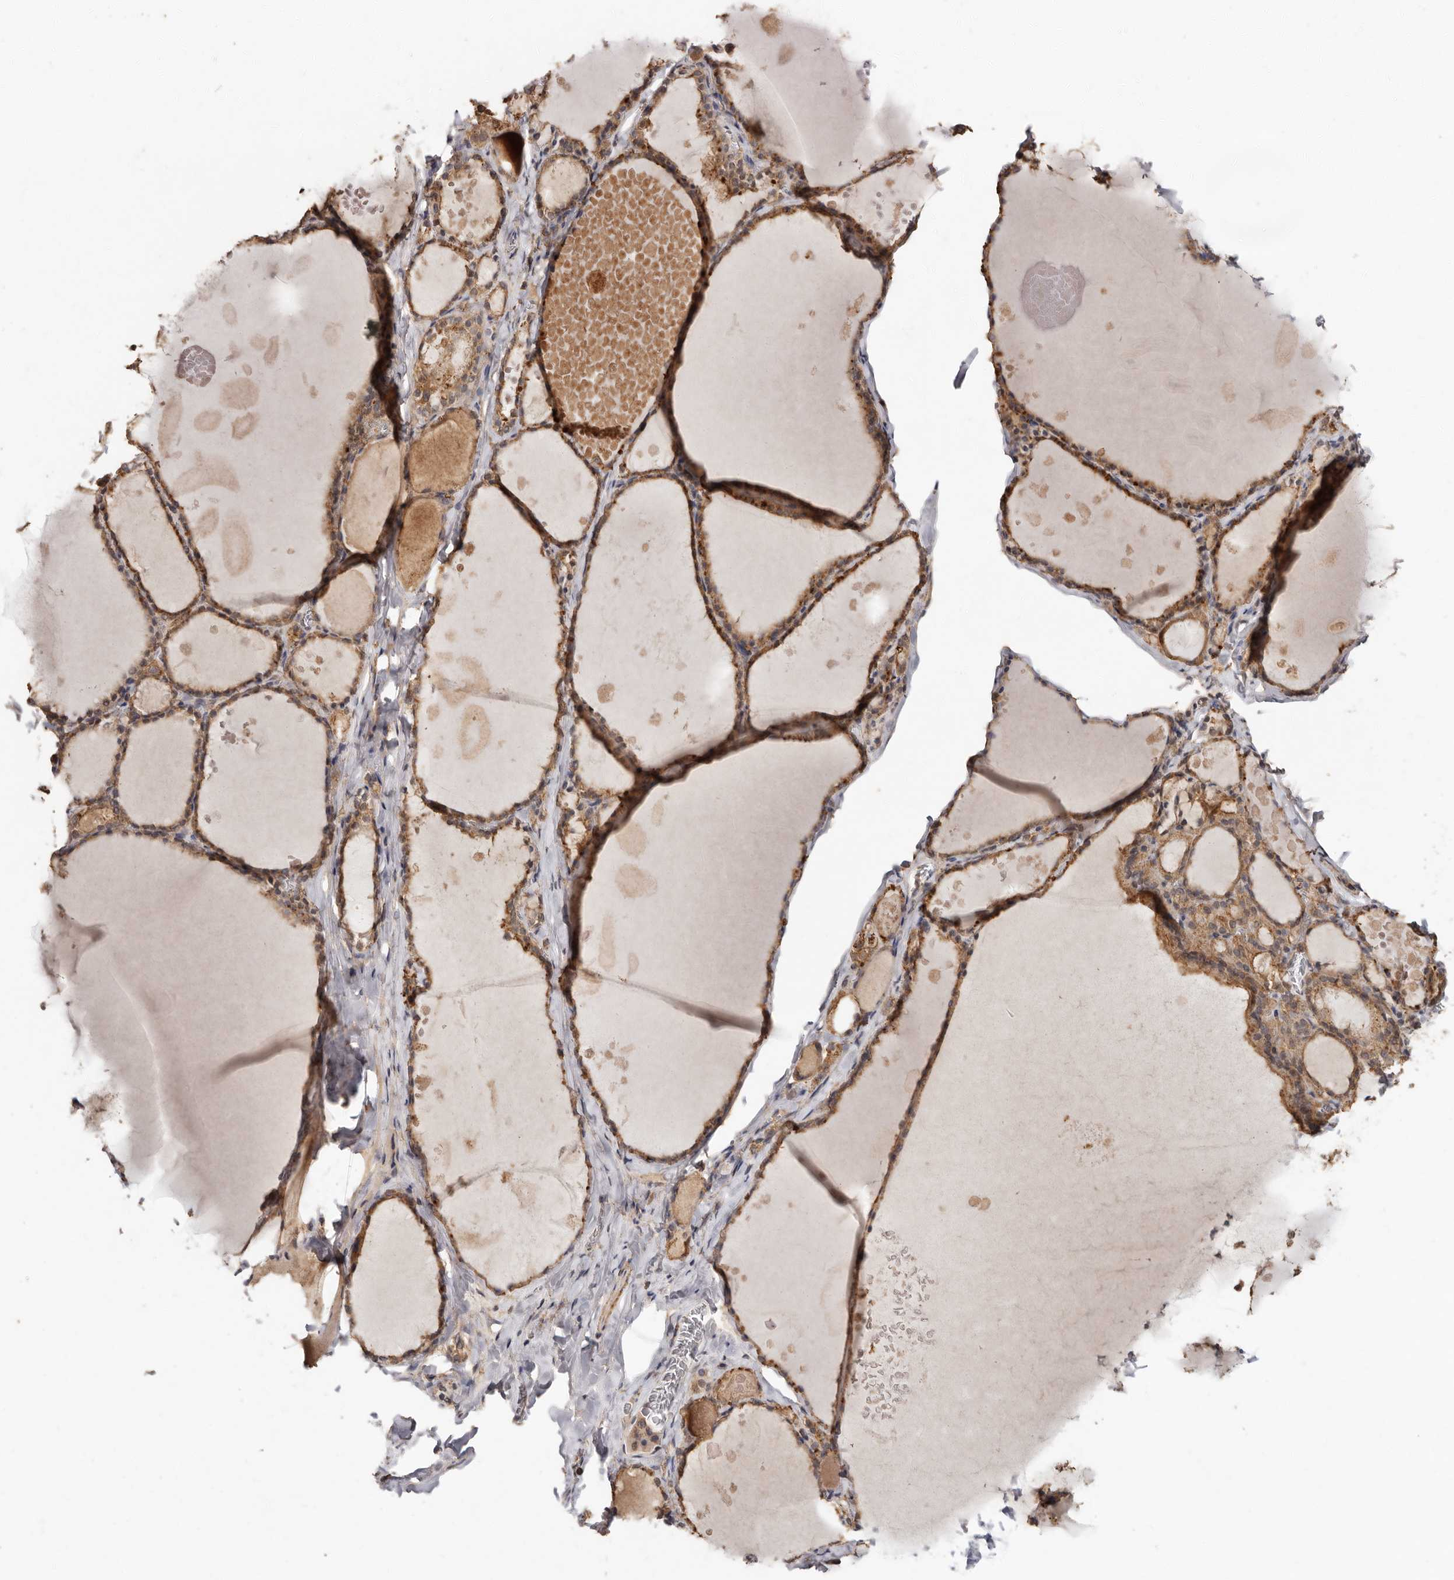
{"staining": {"intensity": "moderate", "quantity": ">75%", "location": "cytoplasmic/membranous"}, "tissue": "thyroid gland", "cell_type": "Glandular cells", "image_type": "normal", "snomed": [{"axis": "morphology", "description": "Normal tissue, NOS"}, {"axis": "topography", "description": "Thyroid gland"}], "caption": "An IHC histopathology image of benign tissue is shown. Protein staining in brown highlights moderate cytoplasmic/membranous positivity in thyroid gland within glandular cells.", "gene": "RWDD1", "patient": {"sex": "male", "age": 56}}